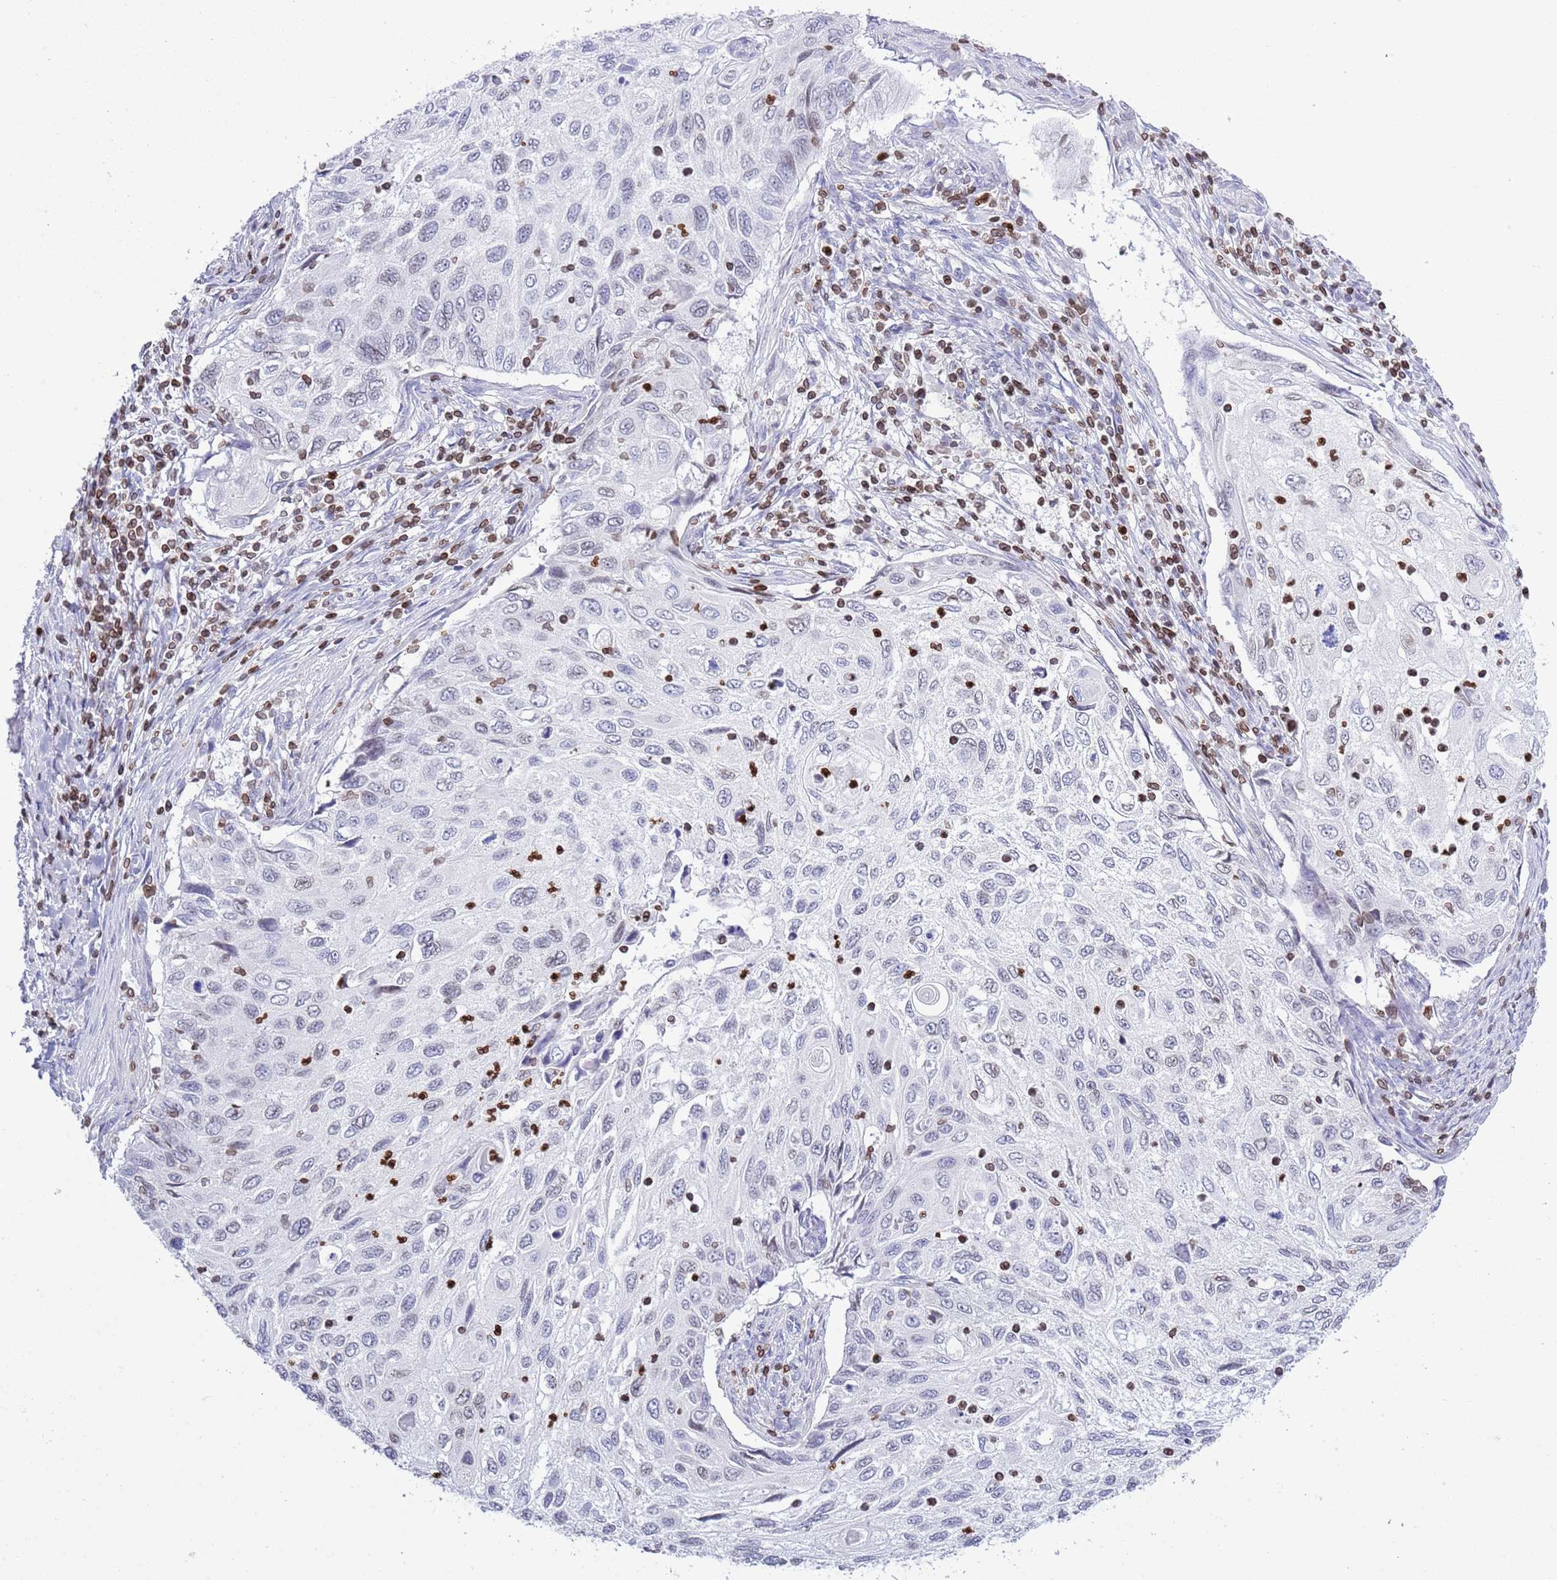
{"staining": {"intensity": "negative", "quantity": "none", "location": "none"}, "tissue": "cervical cancer", "cell_type": "Tumor cells", "image_type": "cancer", "snomed": [{"axis": "morphology", "description": "Squamous cell carcinoma, NOS"}, {"axis": "topography", "description": "Cervix"}], "caption": "The immunohistochemistry photomicrograph has no significant staining in tumor cells of cervical squamous cell carcinoma tissue. The staining is performed using DAB (3,3'-diaminobenzidine) brown chromogen with nuclei counter-stained in using hematoxylin.", "gene": "LBR", "patient": {"sex": "female", "age": 70}}